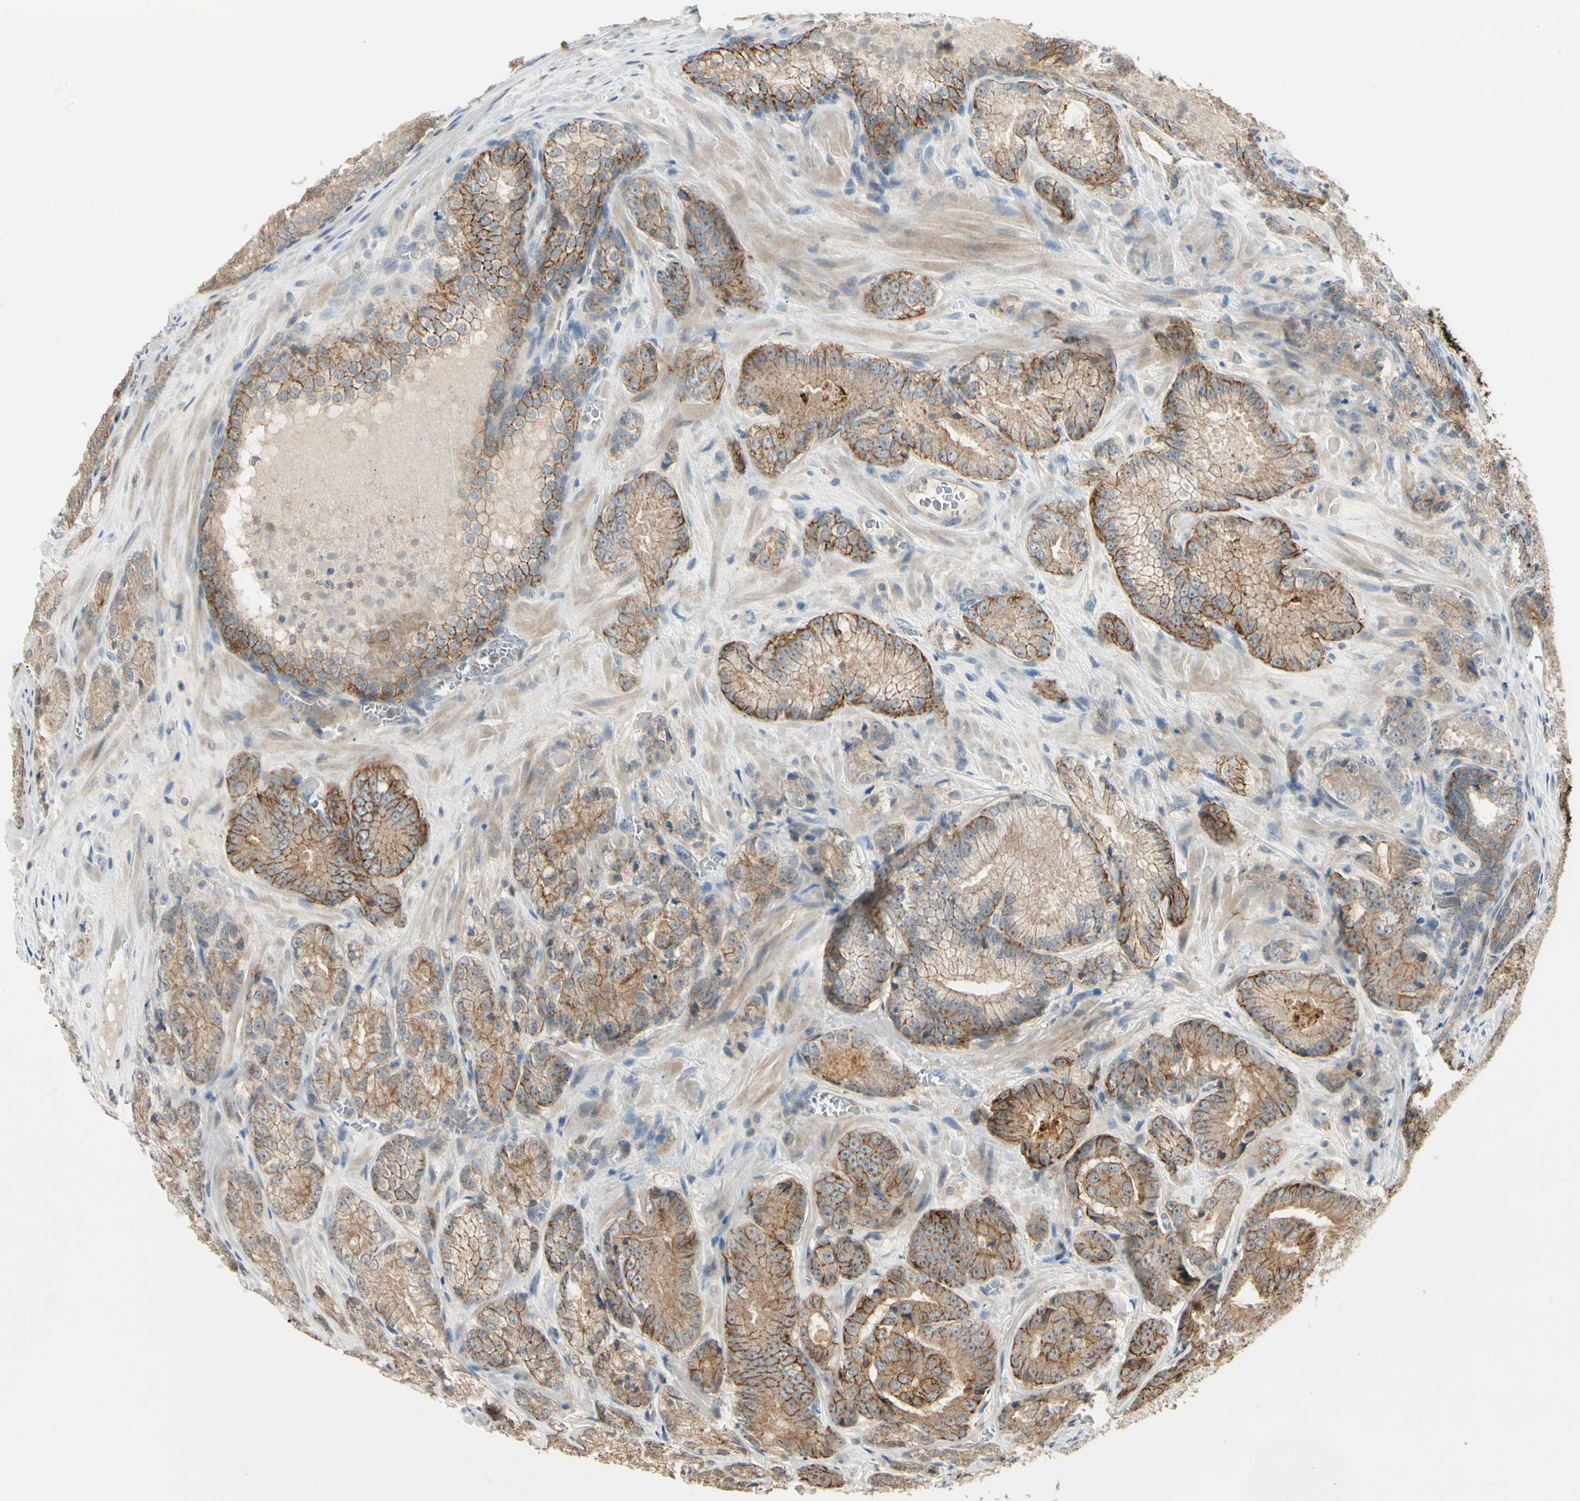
{"staining": {"intensity": "strong", "quantity": ">75%", "location": "cytoplasmic/membranous,nuclear"}, "tissue": "prostate cancer", "cell_type": "Tumor cells", "image_type": "cancer", "snomed": [{"axis": "morphology", "description": "Adenocarcinoma, High grade"}, {"axis": "topography", "description": "Prostate"}], "caption": "The image shows staining of prostate cancer, revealing strong cytoplasmic/membranous and nuclear protein staining (brown color) within tumor cells.", "gene": "P3H2", "patient": {"sex": "male", "age": 64}}